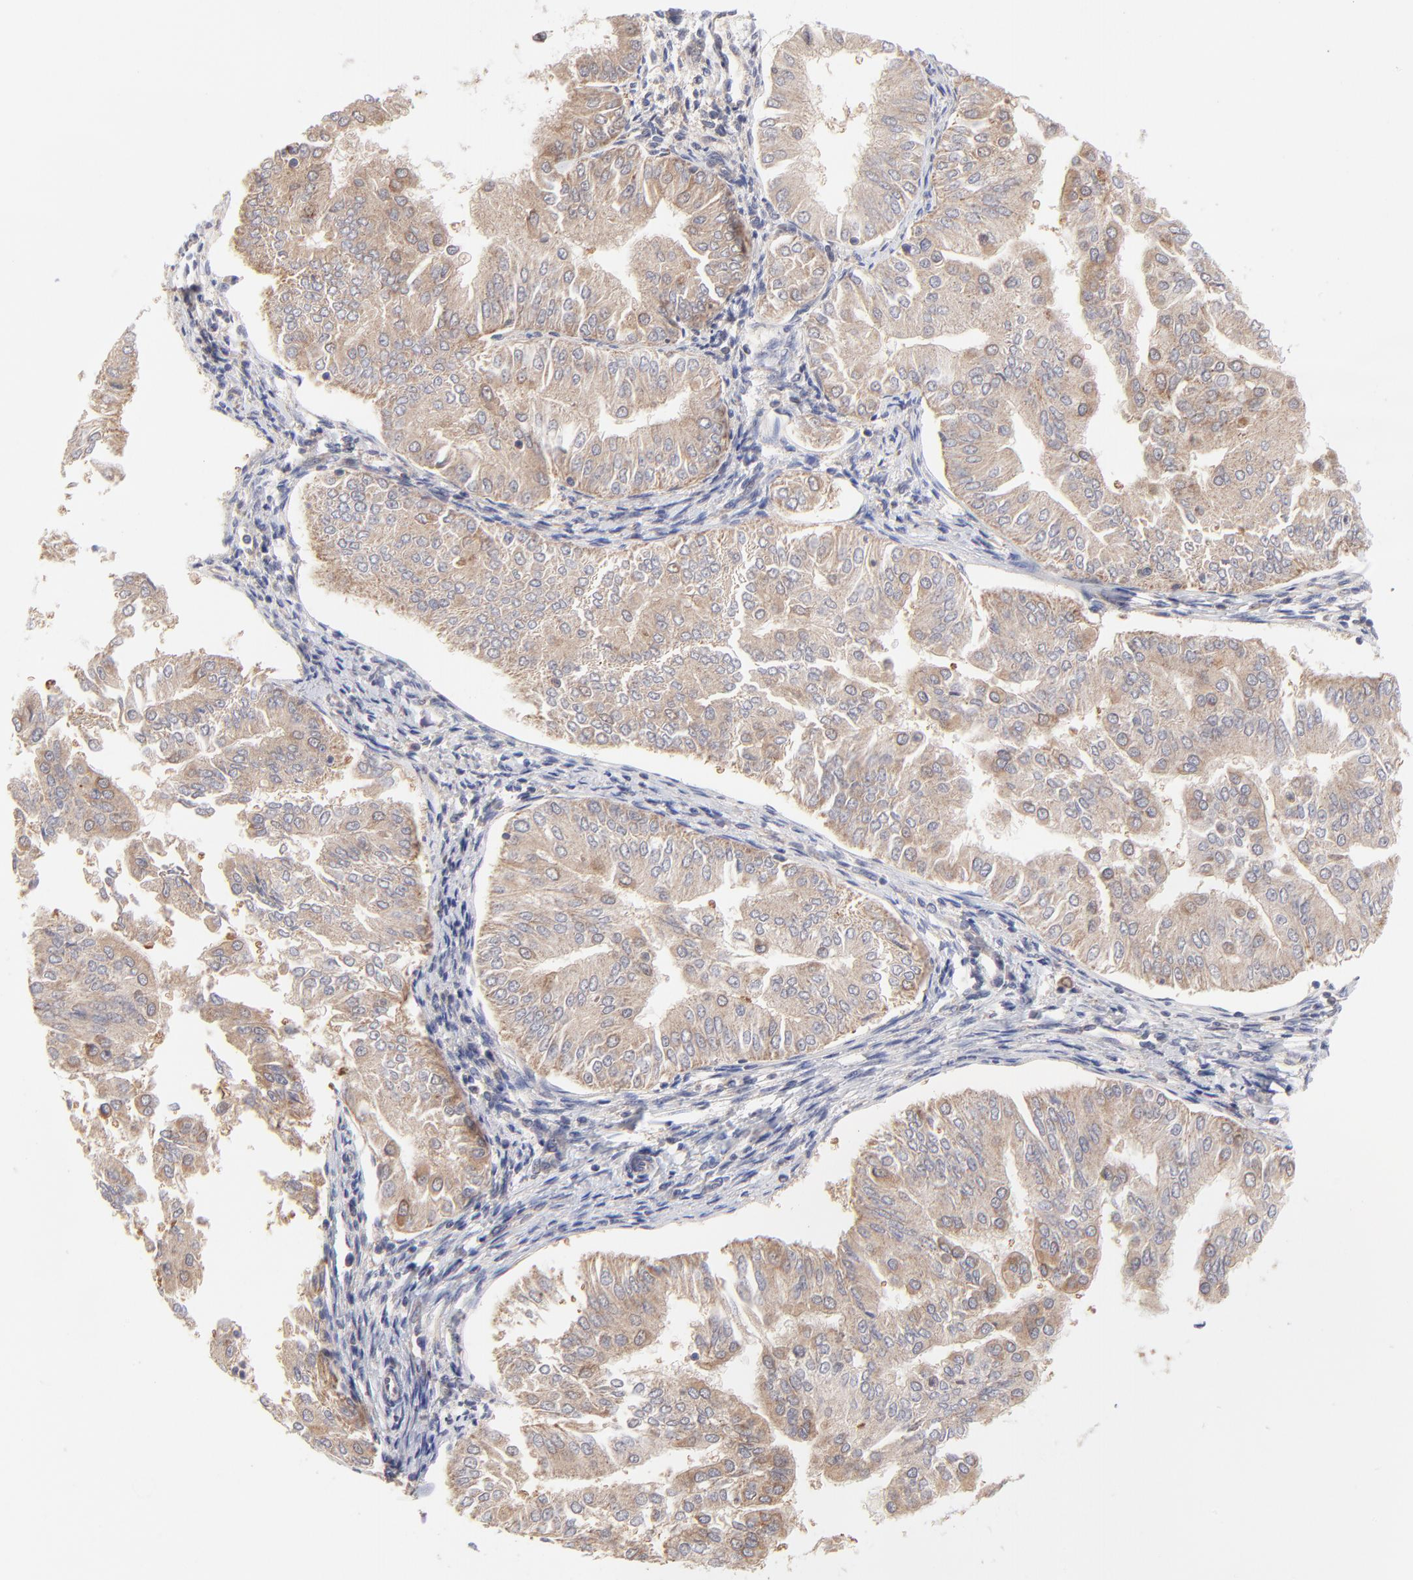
{"staining": {"intensity": "moderate", "quantity": ">75%", "location": "cytoplasmic/membranous"}, "tissue": "endometrial cancer", "cell_type": "Tumor cells", "image_type": "cancer", "snomed": [{"axis": "morphology", "description": "Adenocarcinoma, NOS"}, {"axis": "topography", "description": "Endometrium"}], "caption": "Moderate cytoplasmic/membranous staining is seen in approximately >75% of tumor cells in adenocarcinoma (endometrial).", "gene": "FBXL12", "patient": {"sex": "female", "age": 53}}